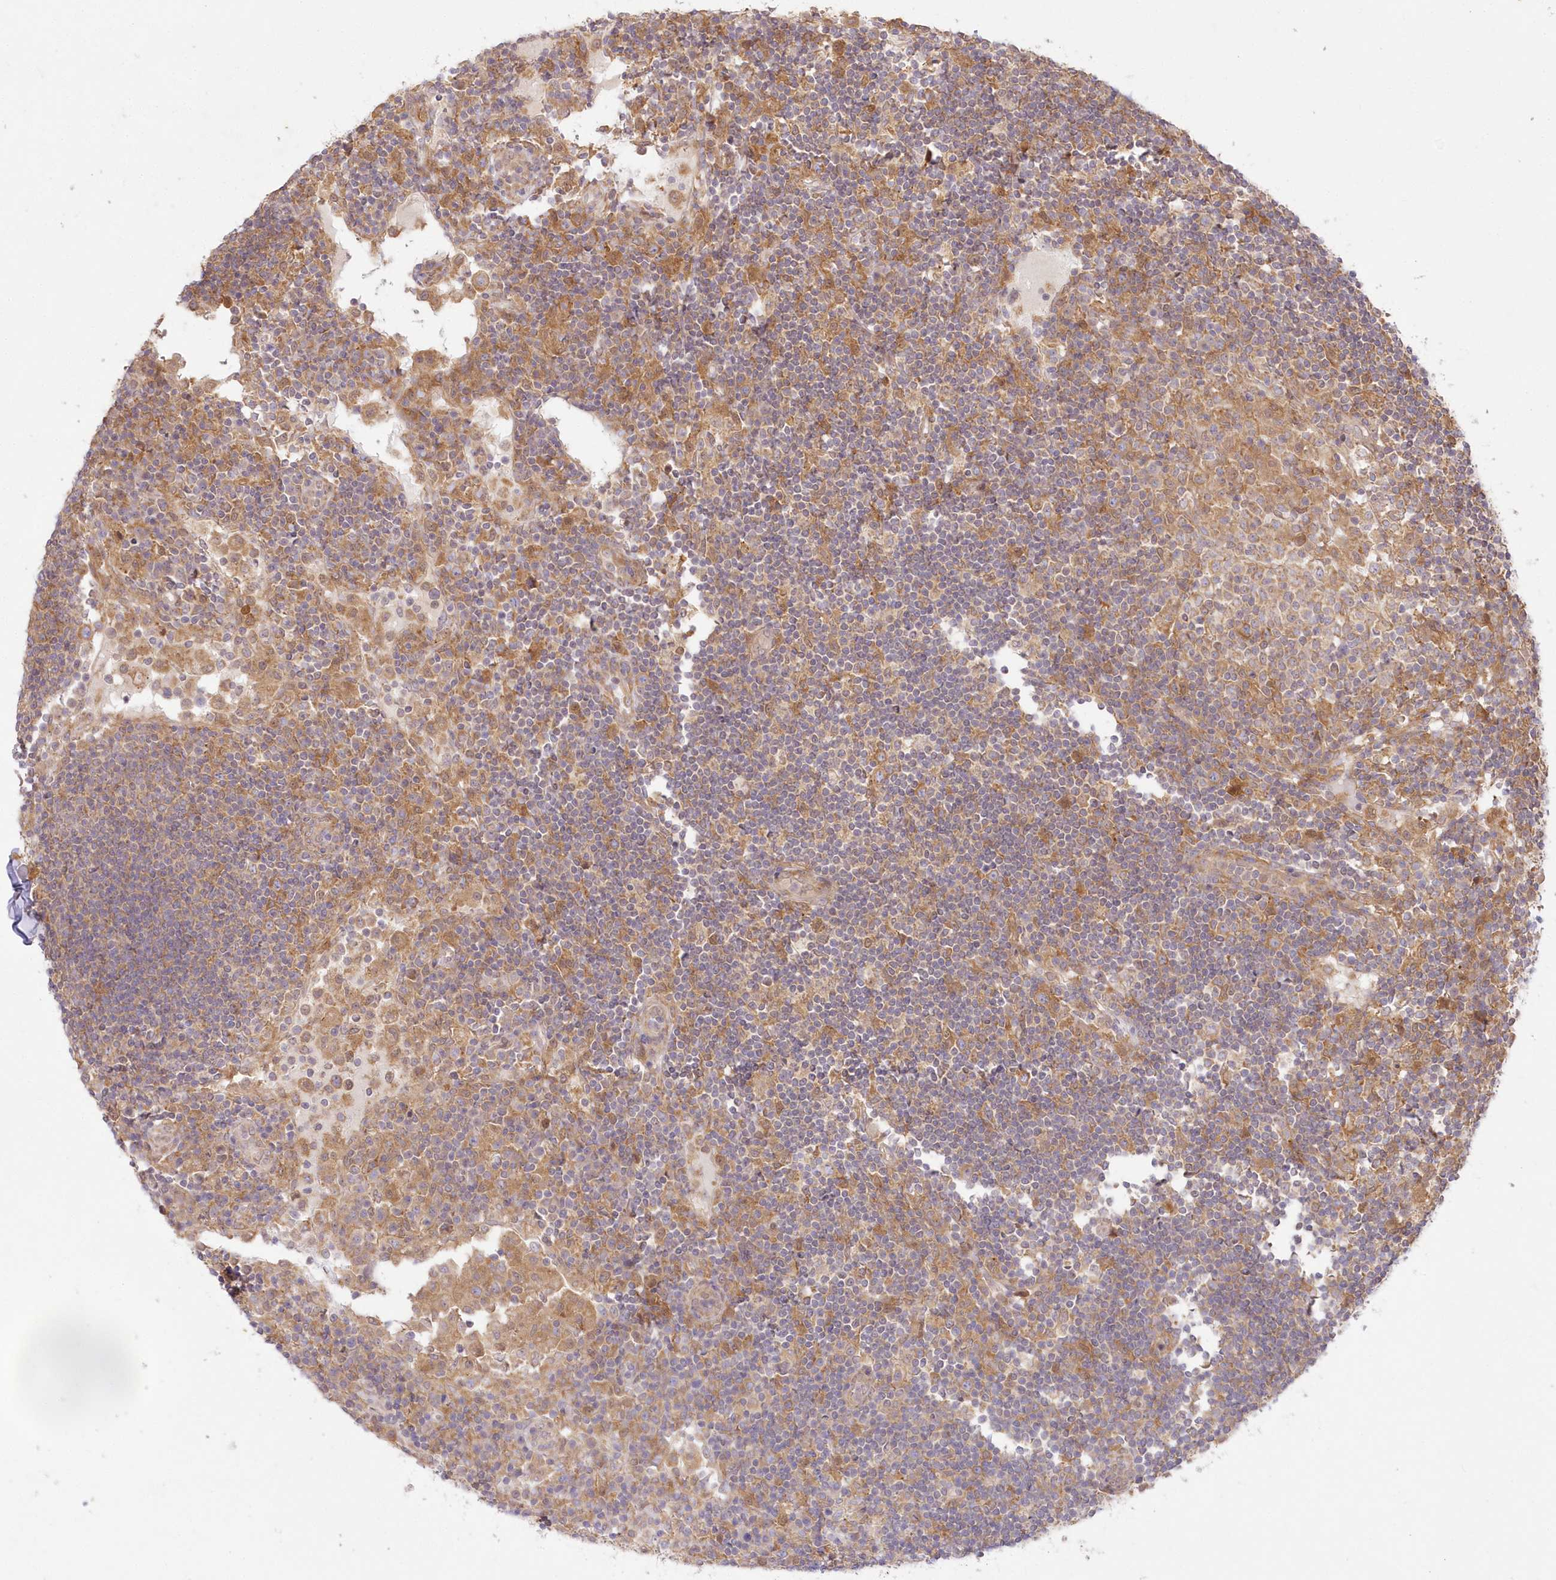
{"staining": {"intensity": "moderate", "quantity": ">75%", "location": "cytoplasmic/membranous"}, "tissue": "lymph node", "cell_type": "Germinal center cells", "image_type": "normal", "snomed": [{"axis": "morphology", "description": "Normal tissue, NOS"}, {"axis": "topography", "description": "Lymph node"}], "caption": "Immunohistochemistry (IHC) of benign lymph node shows medium levels of moderate cytoplasmic/membranous staining in approximately >75% of germinal center cells. Nuclei are stained in blue.", "gene": "RNPEP", "patient": {"sex": "female", "age": 53}}